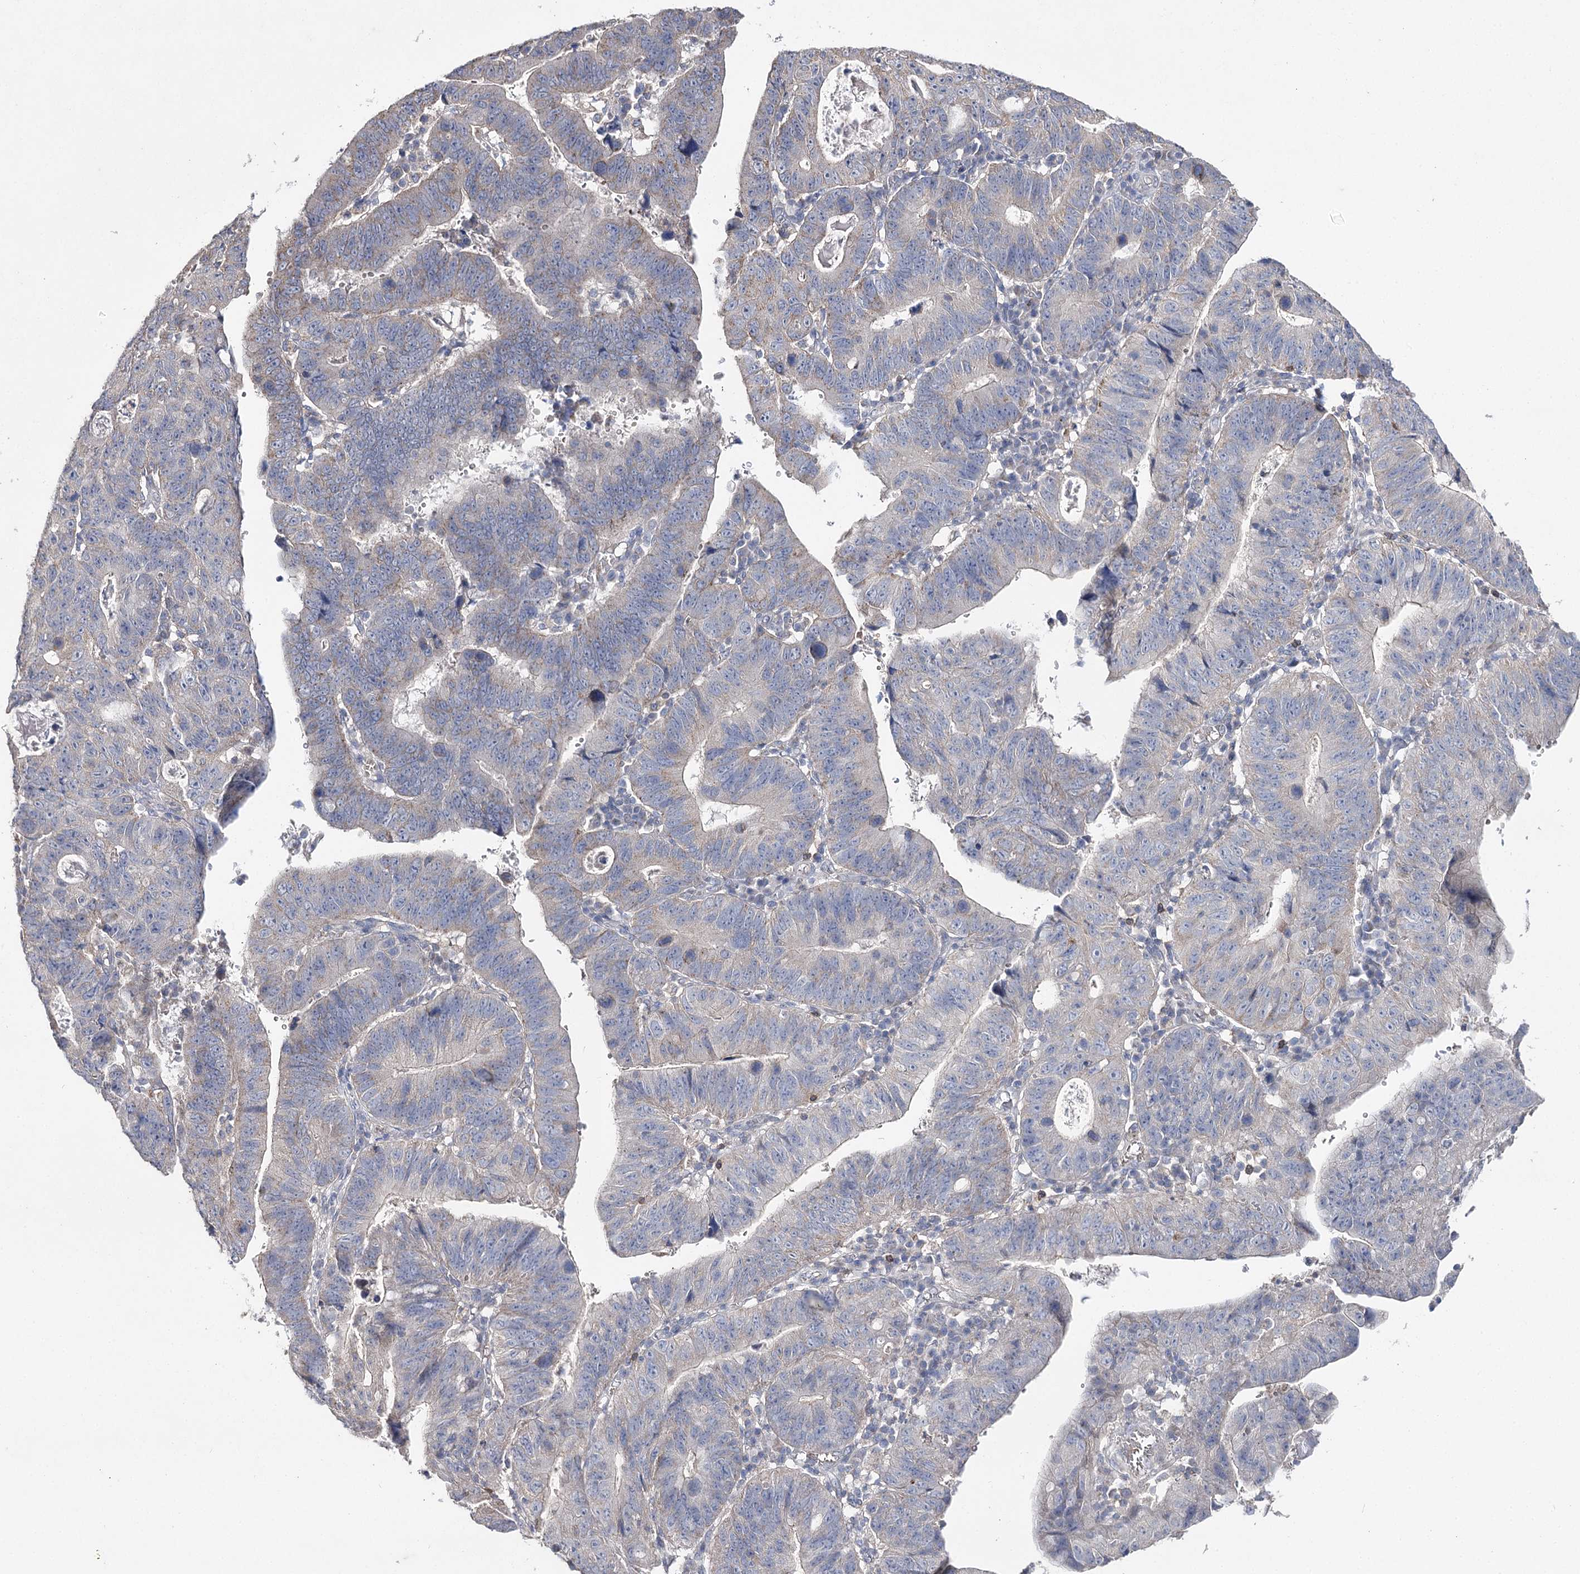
{"staining": {"intensity": "weak", "quantity": "<25%", "location": "cytoplasmic/membranous"}, "tissue": "stomach cancer", "cell_type": "Tumor cells", "image_type": "cancer", "snomed": [{"axis": "morphology", "description": "Adenocarcinoma, NOS"}, {"axis": "topography", "description": "Stomach"}], "caption": "Immunohistochemical staining of stomach cancer displays no significant staining in tumor cells.", "gene": "AURKC", "patient": {"sex": "male", "age": 59}}